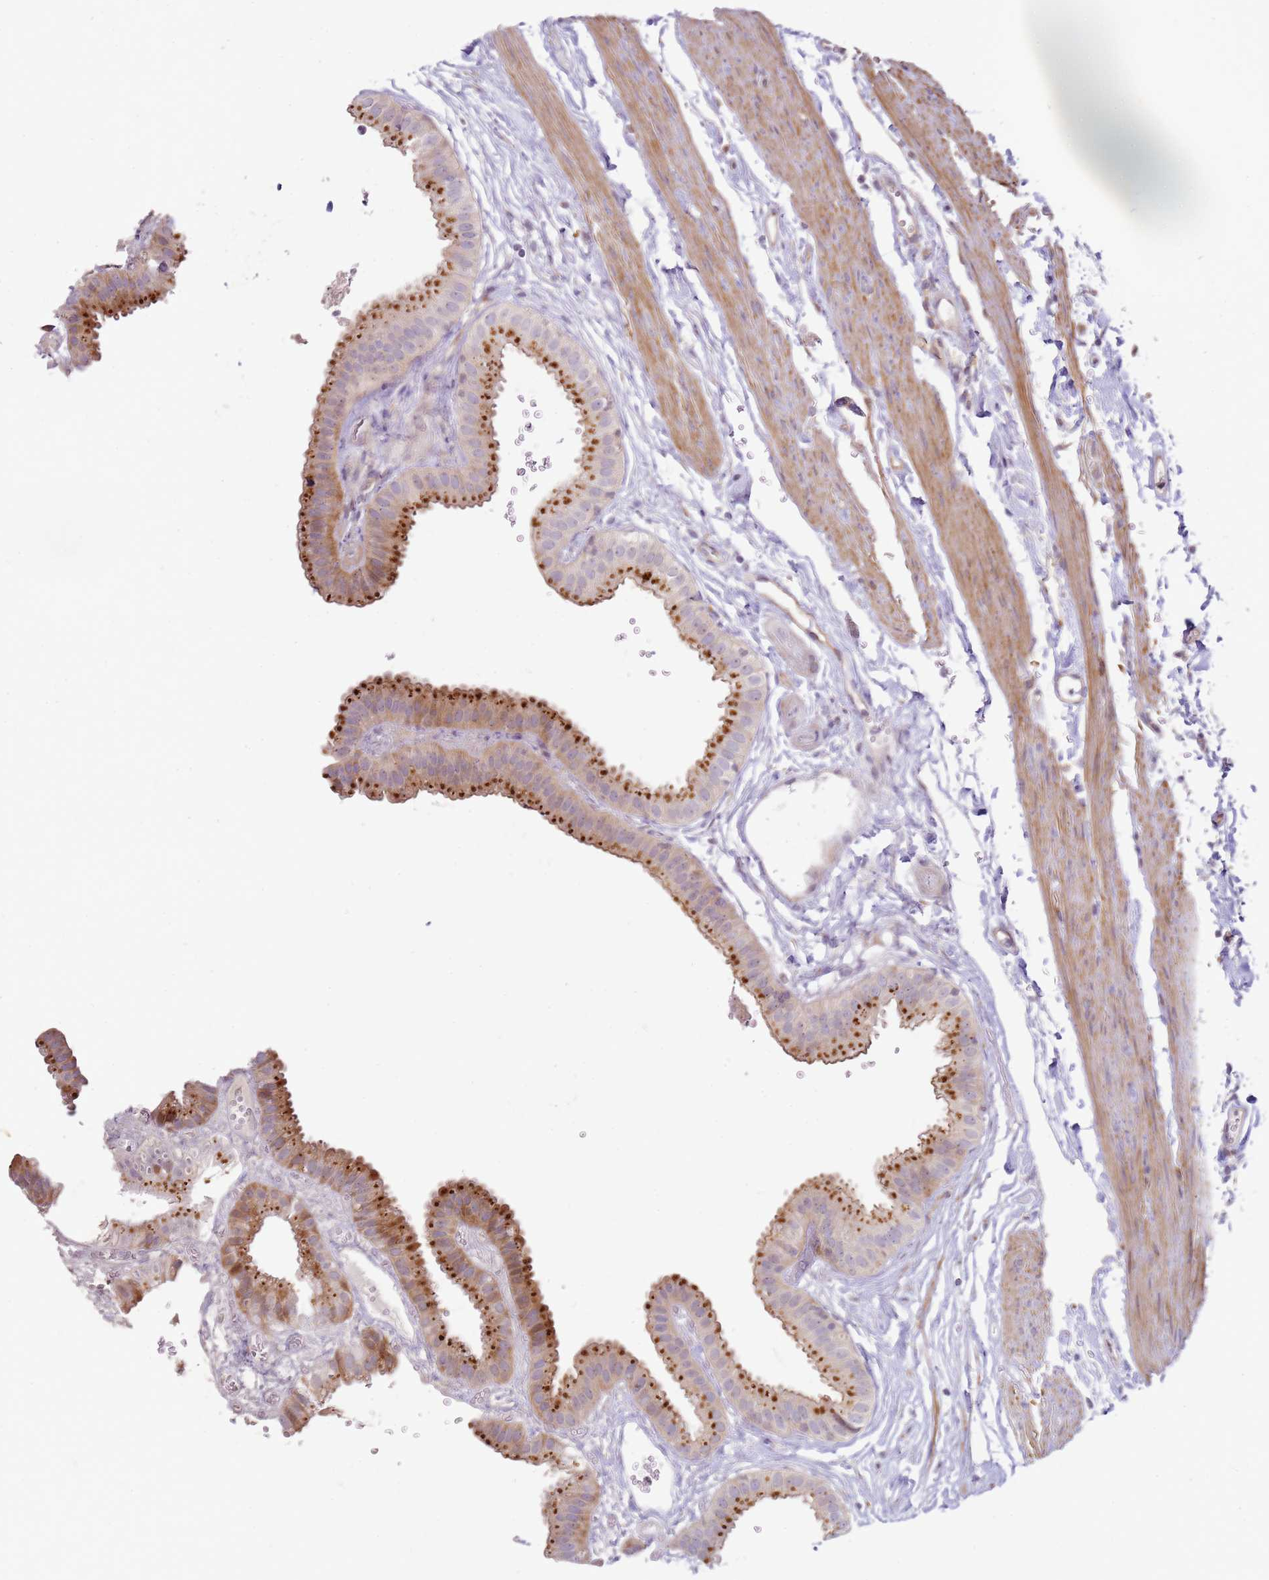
{"staining": {"intensity": "strong", "quantity": "25%-75%", "location": "cytoplasmic/membranous"}, "tissue": "gallbladder", "cell_type": "Glandular cells", "image_type": "normal", "snomed": [{"axis": "morphology", "description": "Normal tissue, NOS"}, {"axis": "topography", "description": "Gallbladder"}], "caption": "IHC histopathology image of normal gallbladder stained for a protein (brown), which demonstrates high levels of strong cytoplasmic/membranous positivity in approximately 25%-75% of glandular cells.", "gene": "GRAP", "patient": {"sex": "female", "age": 61}}